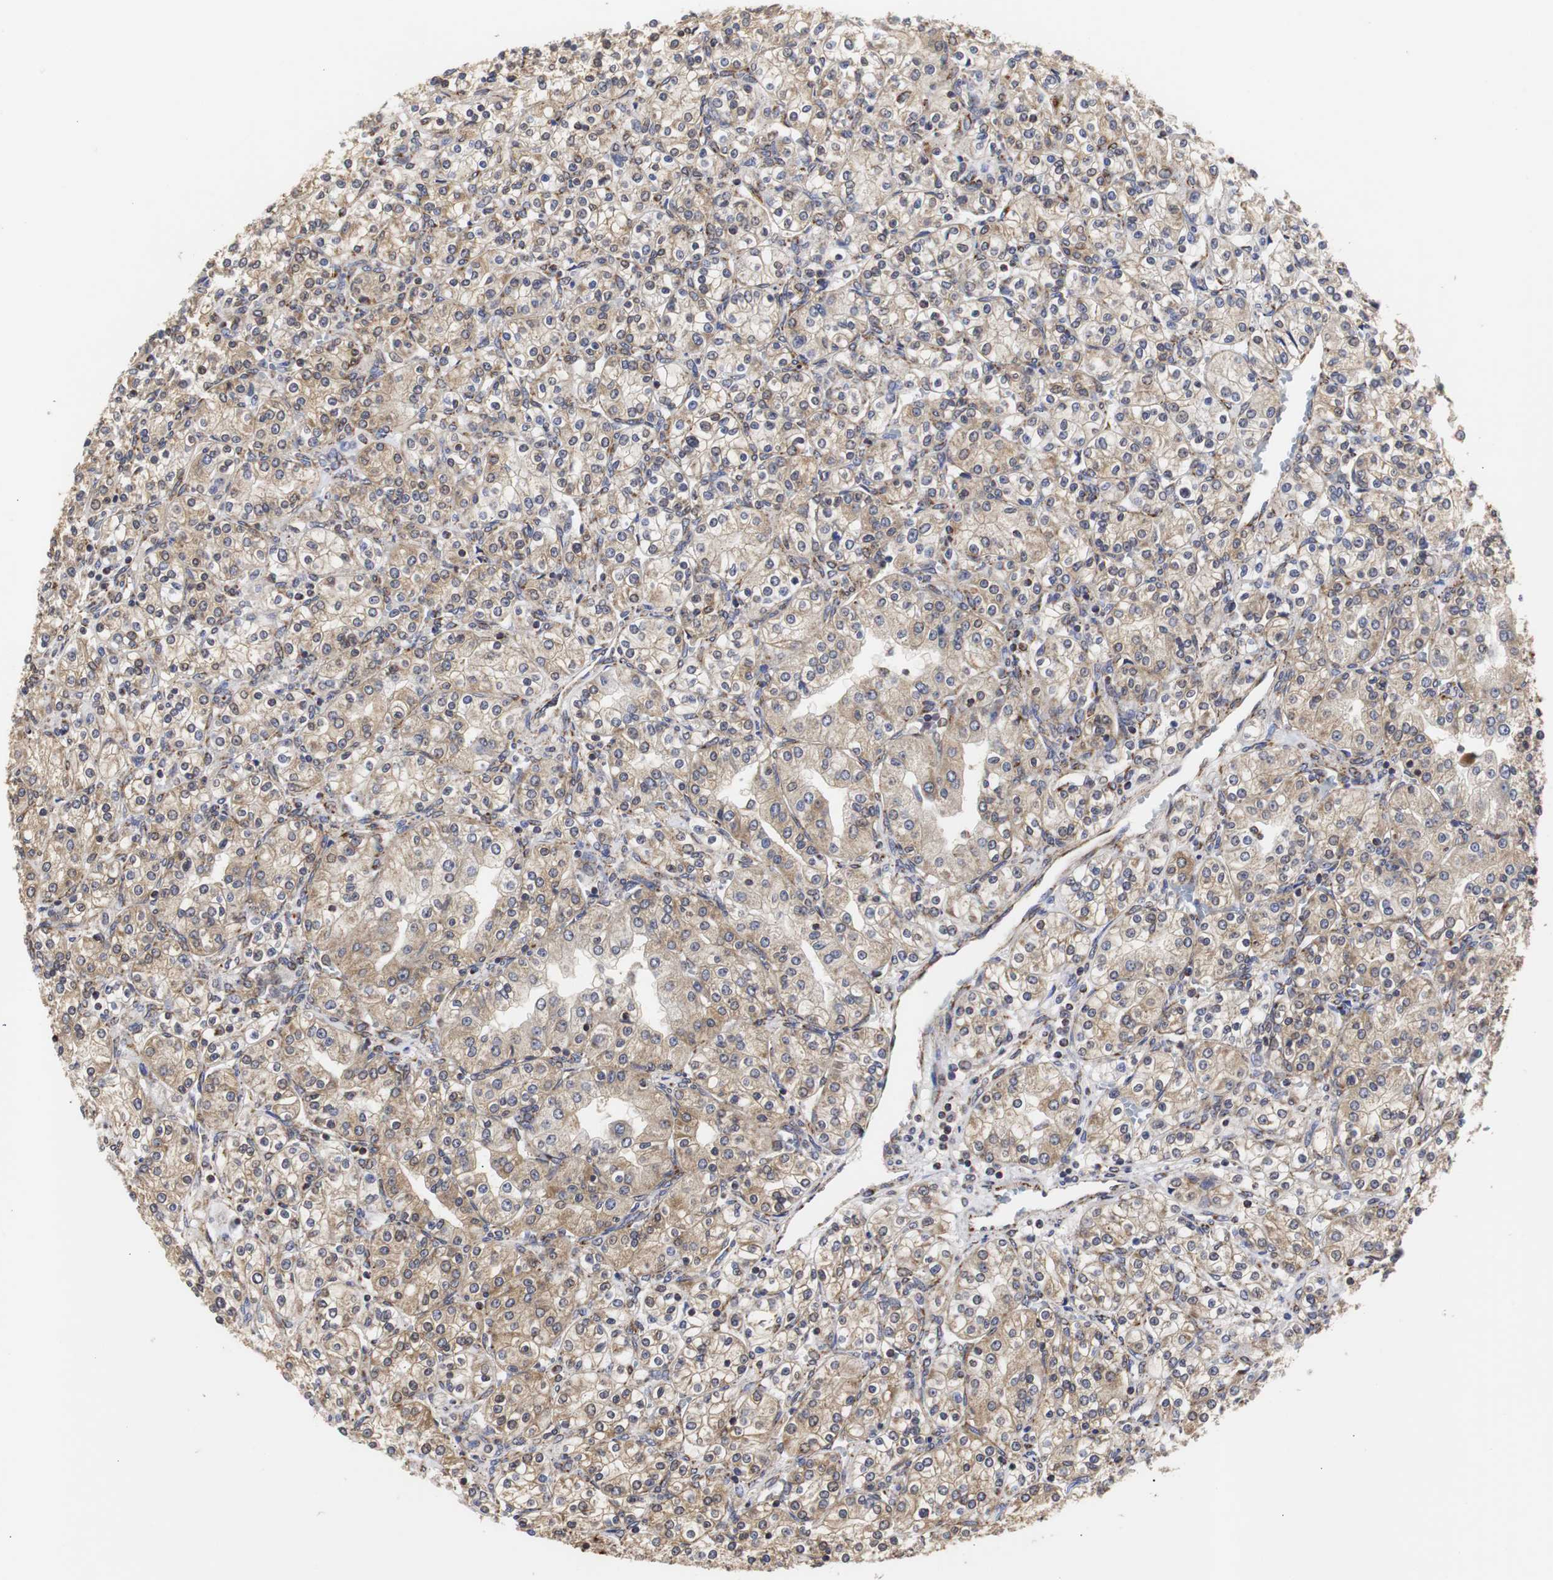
{"staining": {"intensity": "weak", "quantity": ">75%", "location": "cytoplasmic/membranous"}, "tissue": "renal cancer", "cell_type": "Tumor cells", "image_type": "cancer", "snomed": [{"axis": "morphology", "description": "Adenocarcinoma, NOS"}, {"axis": "topography", "description": "Kidney"}], "caption": "Protein expression by immunohistochemistry (IHC) reveals weak cytoplasmic/membranous positivity in approximately >75% of tumor cells in adenocarcinoma (renal). (DAB (3,3'-diaminobenzidine) IHC with brightfield microscopy, high magnification).", "gene": "HSD17B10", "patient": {"sex": "male", "age": 77}}